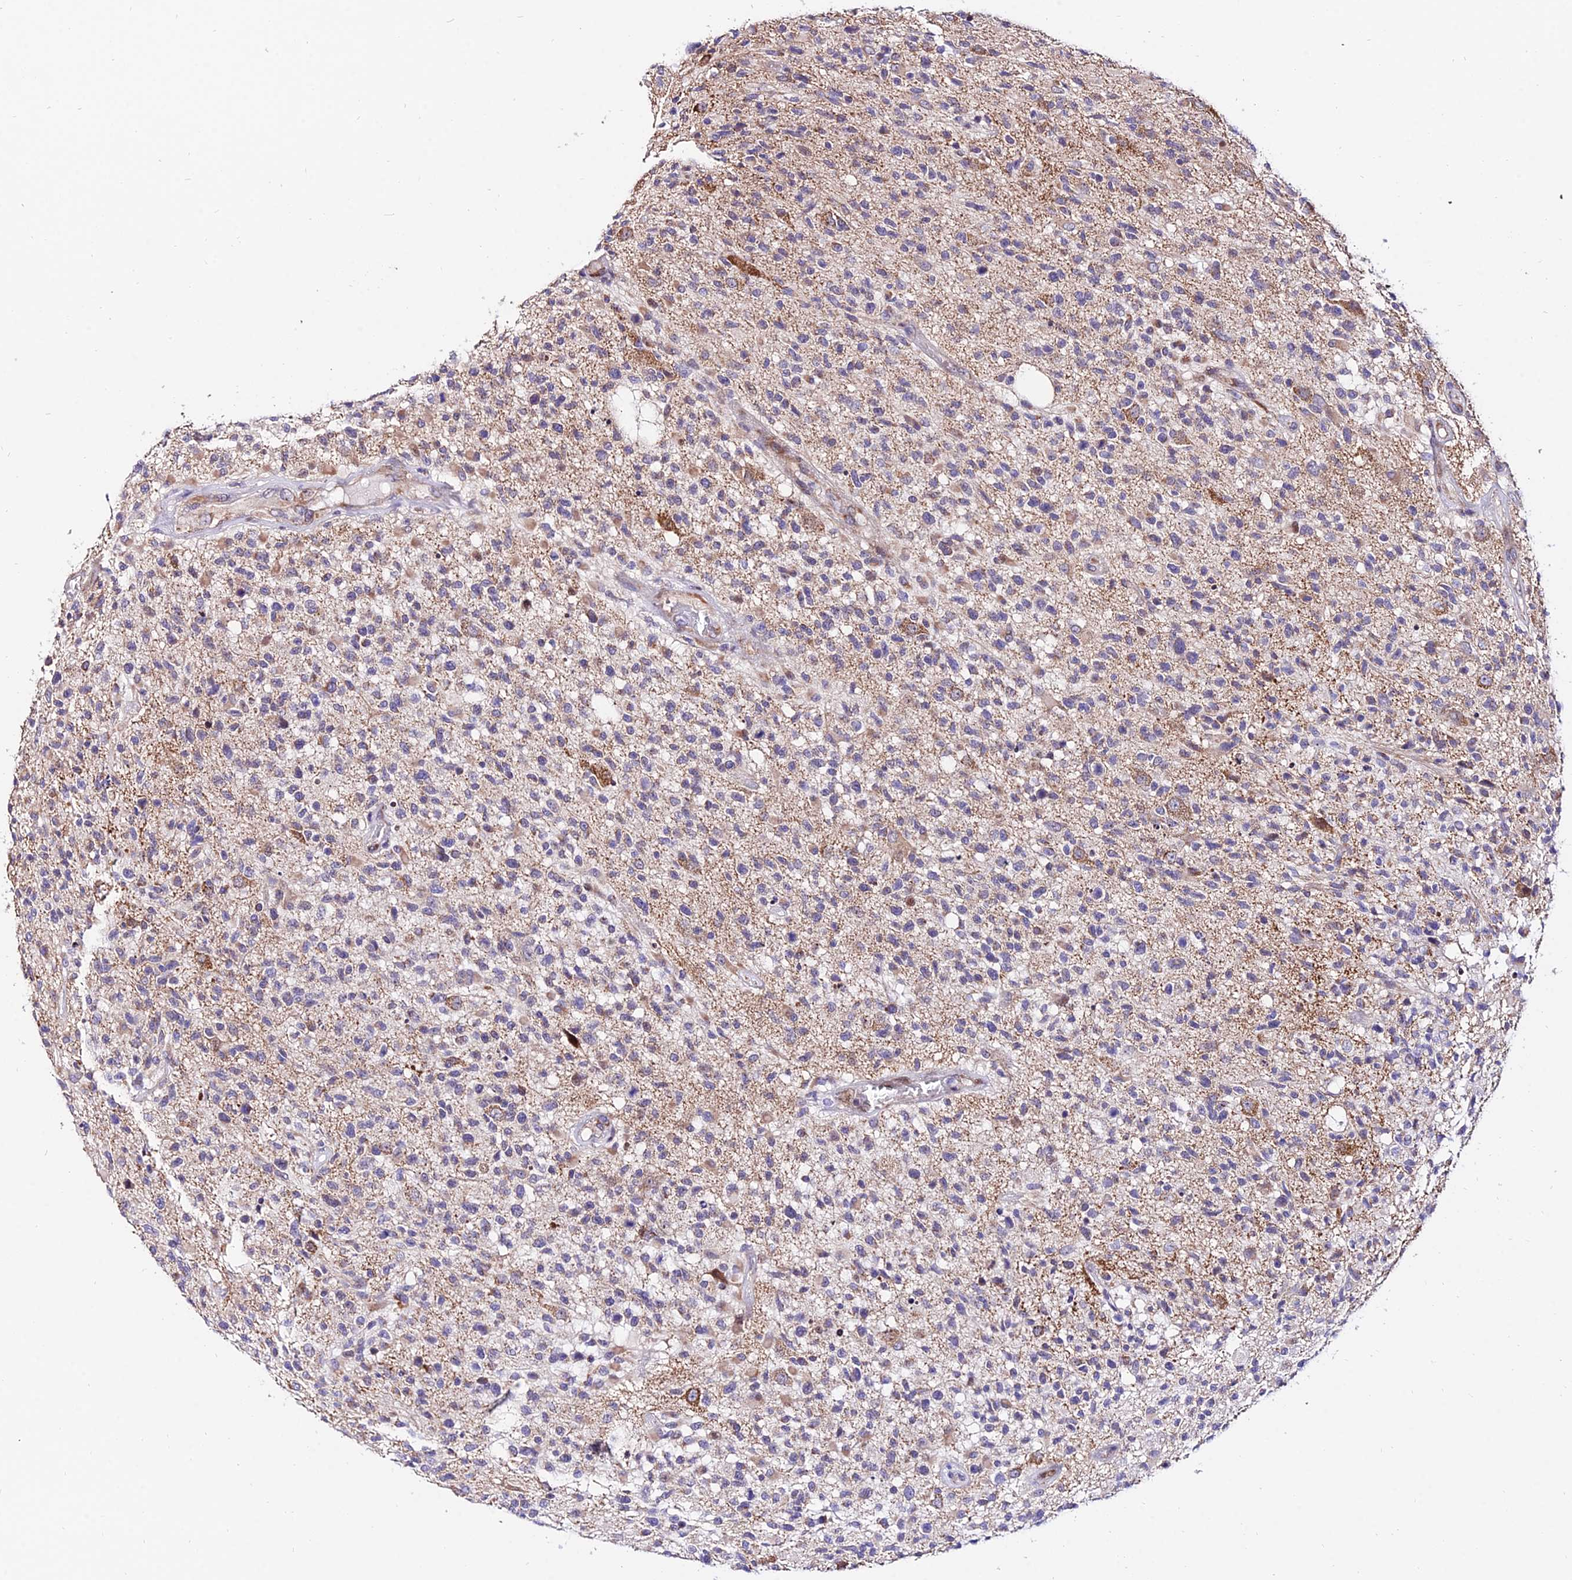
{"staining": {"intensity": "weak", "quantity": "25%-75%", "location": "cytoplasmic/membranous"}, "tissue": "glioma", "cell_type": "Tumor cells", "image_type": "cancer", "snomed": [{"axis": "morphology", "description": "Glioma, malignant, High grade"}, {"axis": "morphology", "description": "Glioblastoma, NOS"}, {"axis": "topography", "description": "Brain"}], "caption": "Immunohistochemical staining of human high-grade glioma (malignant) displays low levels of weak cytoplasmic/membranous protein expression in approximately 25%-75% of tumor cells. The protein is shown in brown color, while the nuclei are stained blue.", "gene": "ATP5PB", "patient": {"sex": "male", "age": 60}}